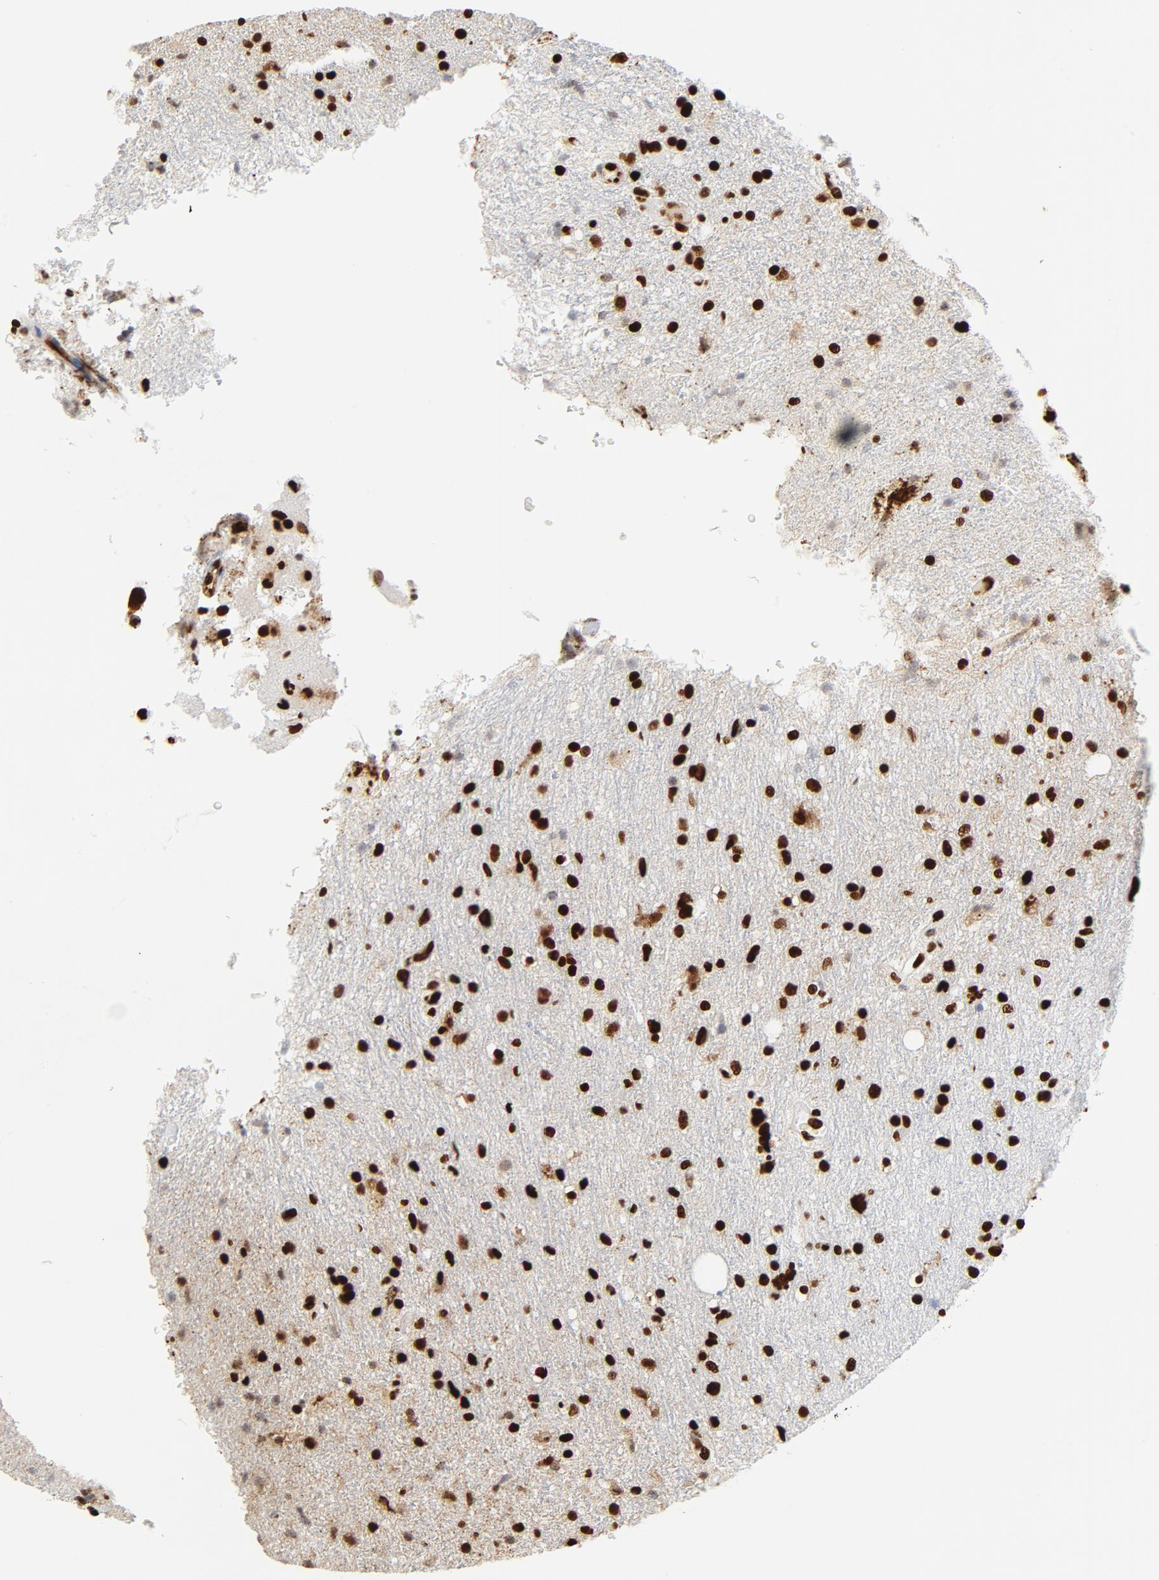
{"staining": {"intensity": "strong", "quantity": ">75%", "location": "nuclear"}, "tissue": "glioma", "cell_type": "Tumor cells", "image_type": "cancer", "snomed": [{"axis": "morphology", "description": "Normal tissue, NOS"}, {"axis": "morphology", "description": "Glioma, malignant, High grade"}, {"axis": "topography", "description": "Cerebral cortex"}], "caption": "An image showing strong nuclear positivity in about >75% of tumor cells in glioma, as visualized by brown immunohistochemical staining.", "gene": "XRCC6", "patient": {"sex": "male", "age": 56}}